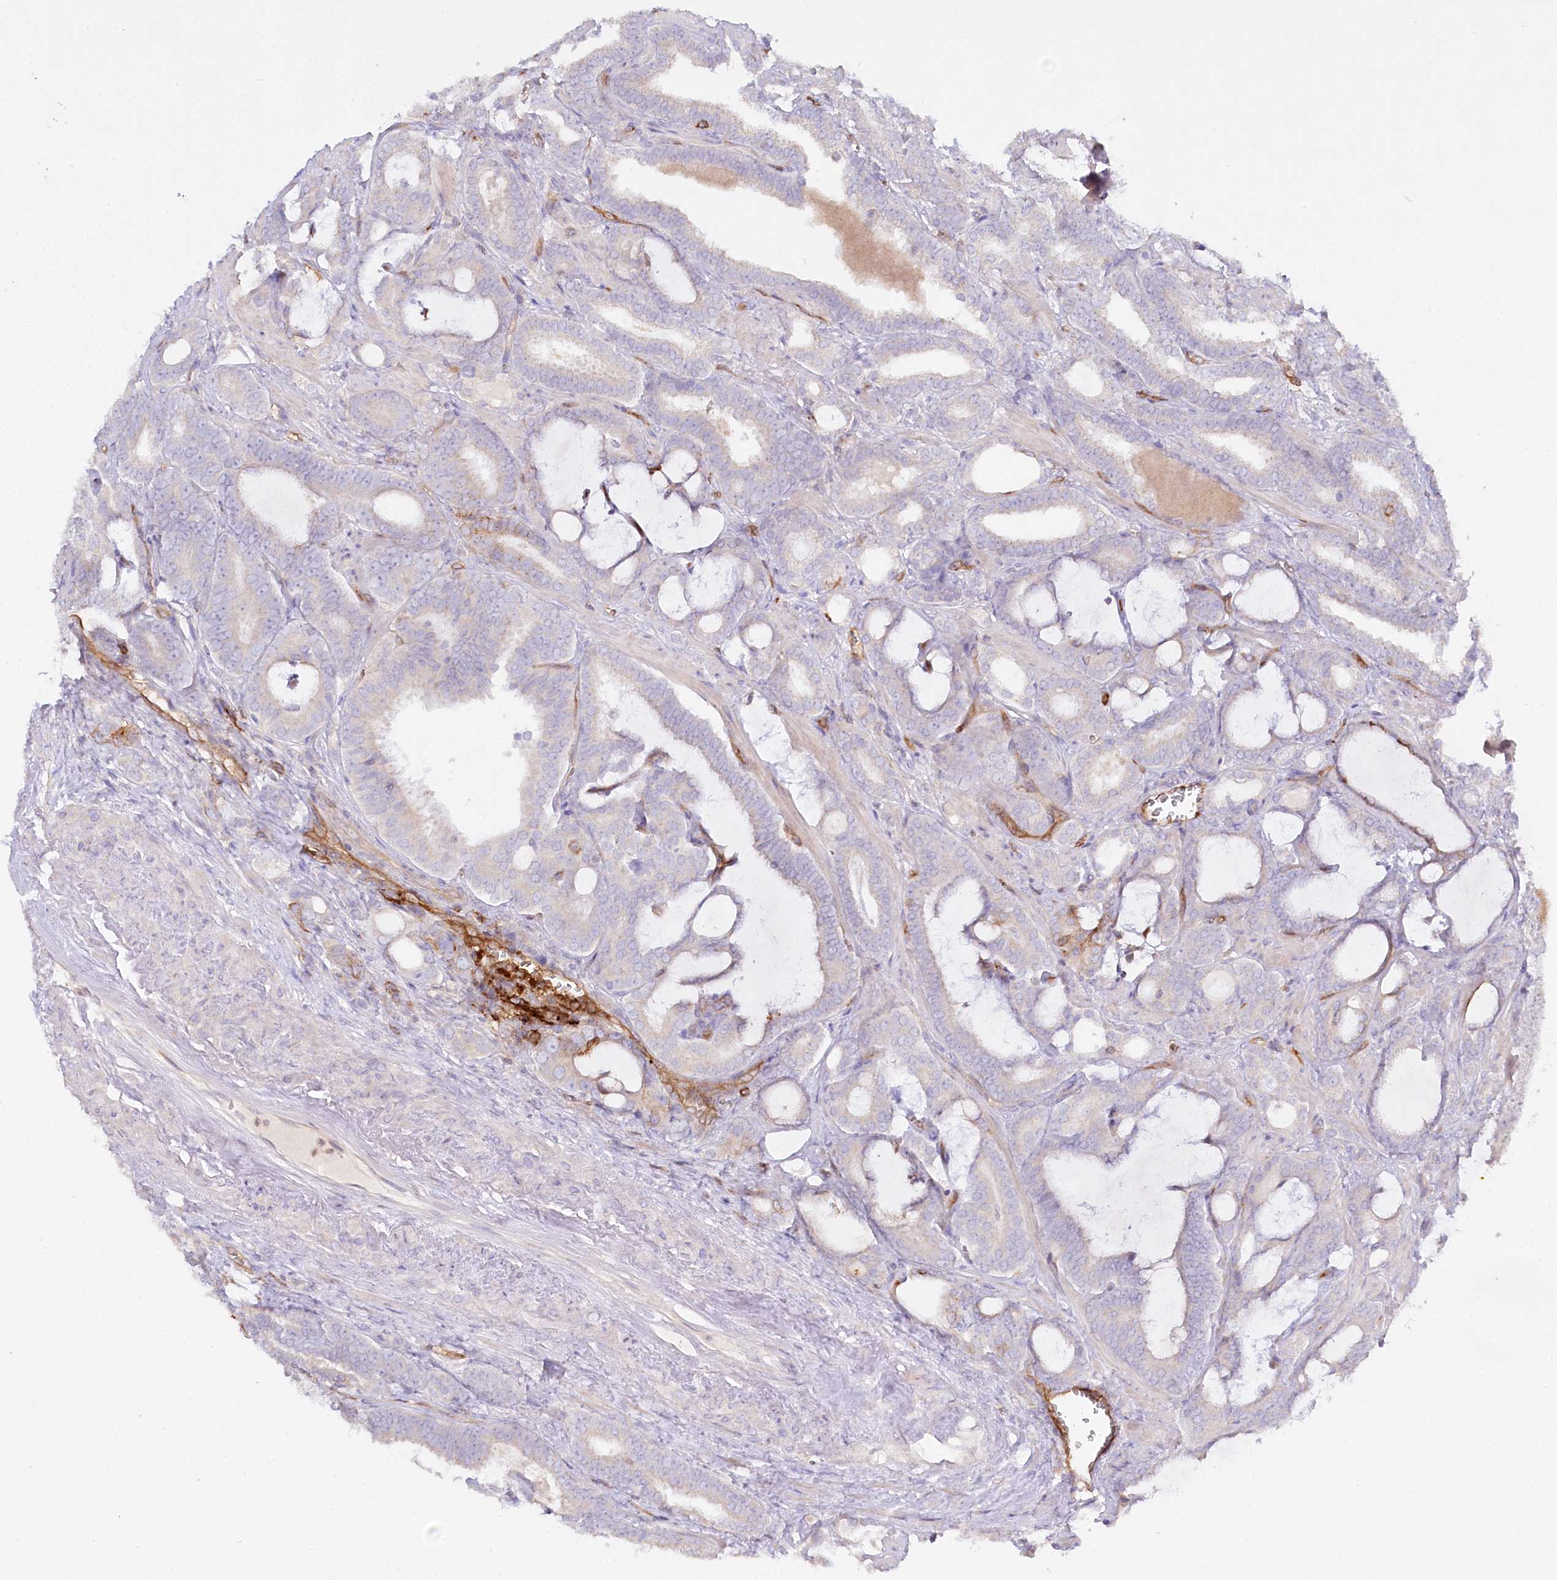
{"staining": {"intensity": "negative", "quantity": "none", "location": "none"}, "tissue": "prostate cancer", "cell_type": "Tumor cells", "image_type": "cancer", "snomed": [{"axis": "morphology", "description": "Adenocarcinoma, High grade"}, {"axis": "topography", "description": "Prostate and seminal vesicle, NOS"}], "caption": "A high-resolution image shows IHC staining of prostate high-grade adenocarcinoma, which reveals no significant positivity in tumor cells.", "gene": "RBP5", "patient": {"sex": "male", "age": 67}}